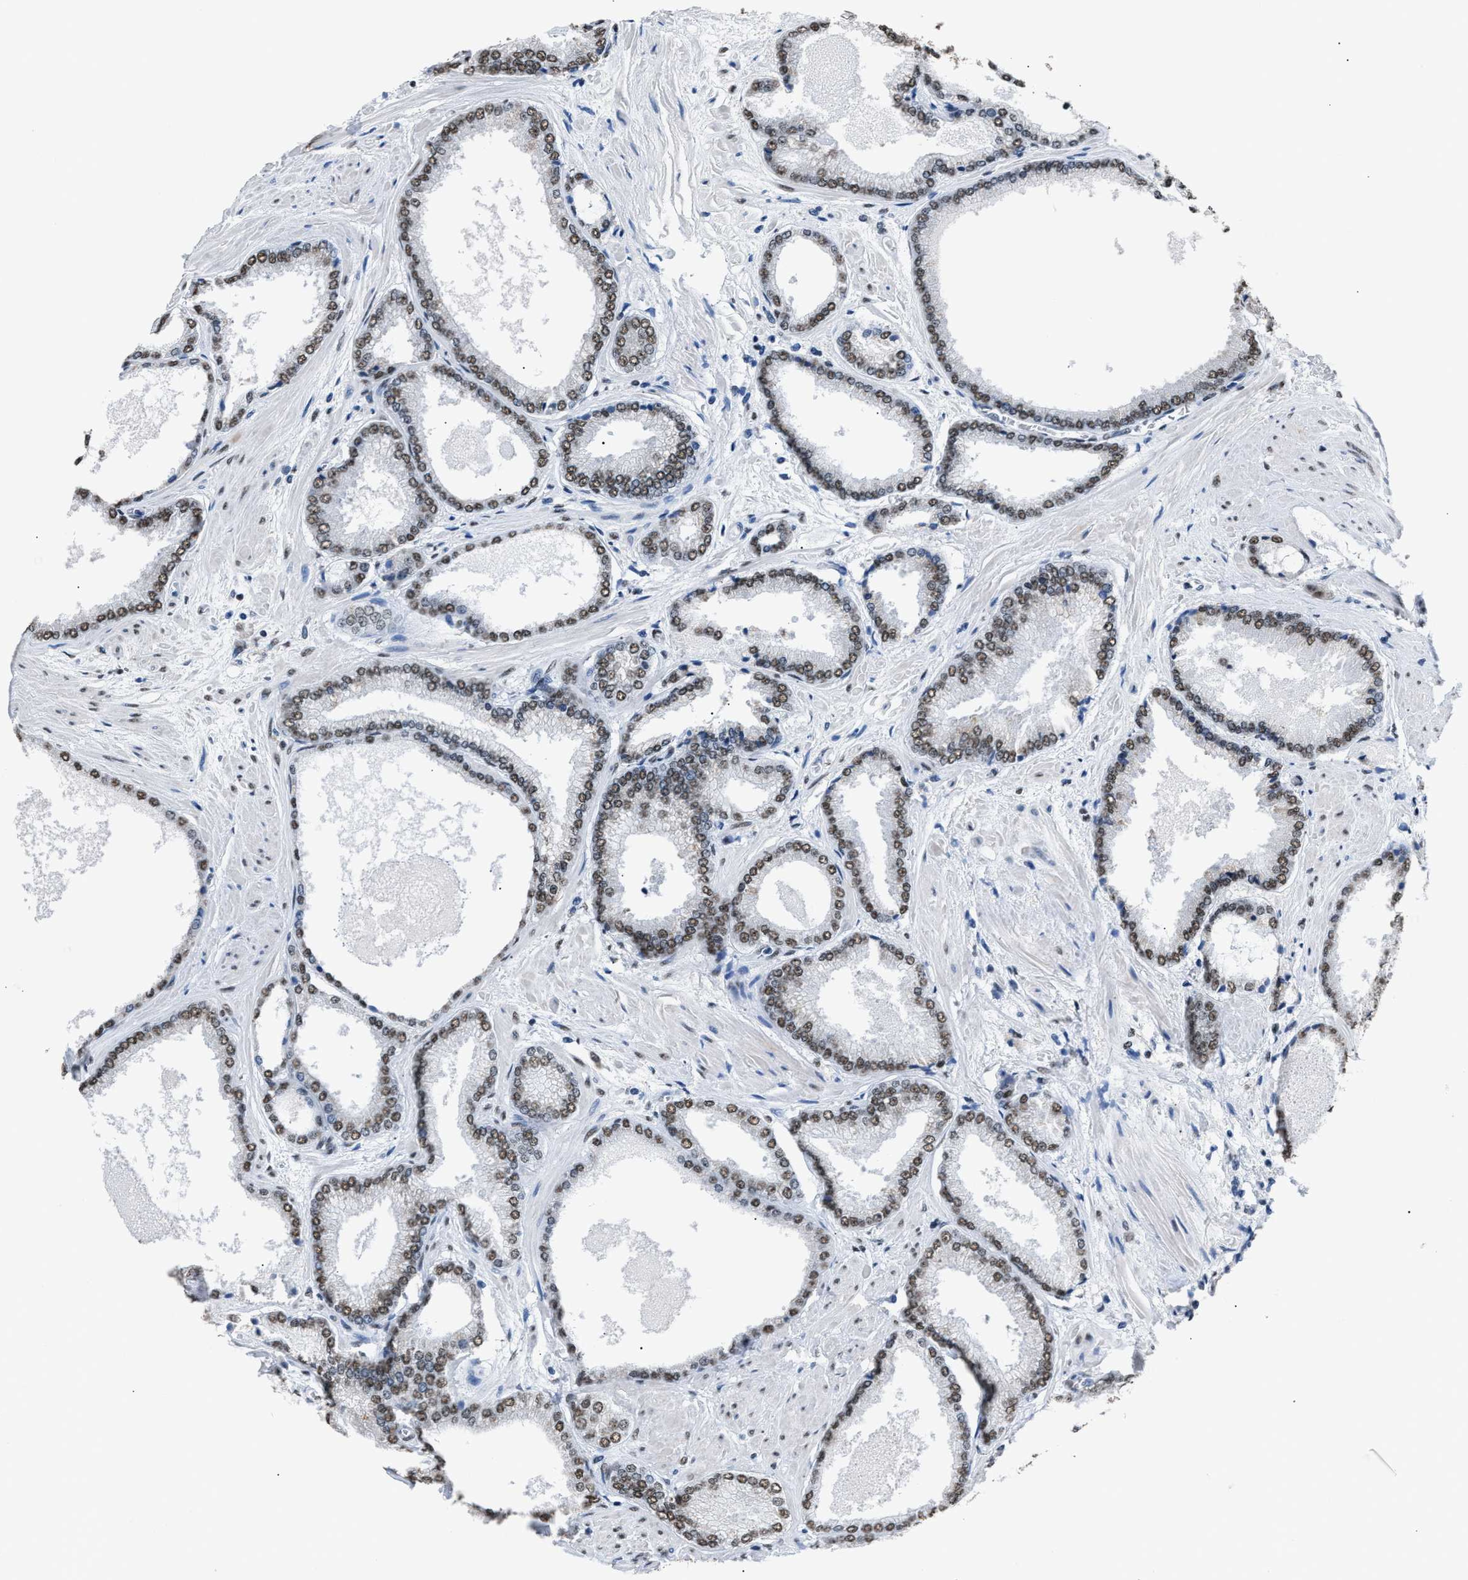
{"staining": {"intensity": "moderate", "quantity": ">75%", "location": "nuclear"}, "tissue": "prostate cancer", "cell_type": "Tumor cells", "image_type": "cancer", "snomed": [{"axis": "morphology", "description": "Adenocarcinoma, High grade"}, {"axis": "topography", "description": "Prostate"}], "caption": "This is an image of IHC staining of high-grade adenocarcinoma (prostate), which shows moderate staining in the nuclear of tumor cells.", "gene": "CCAR2", "patient": {"sex": "male", "age": 61}}